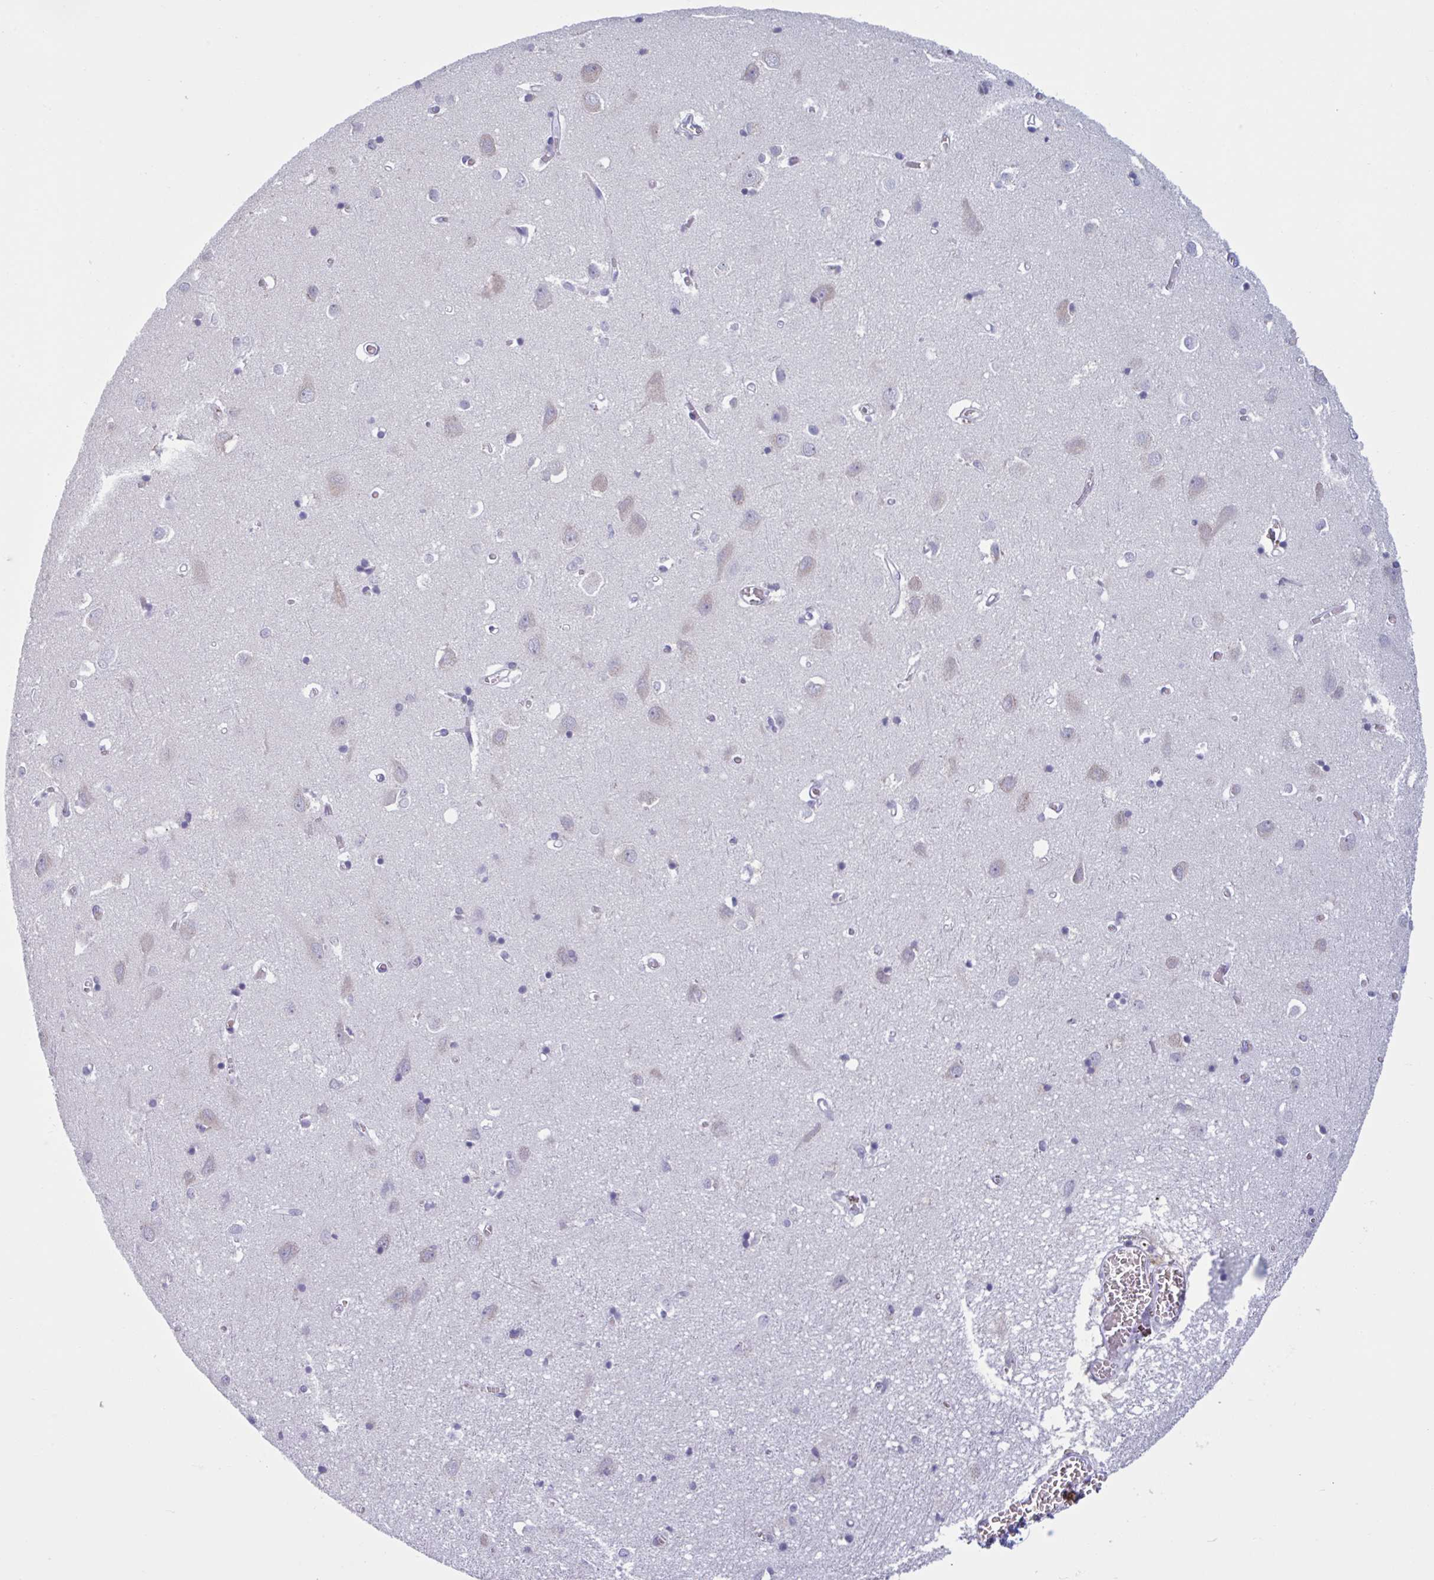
{"staining": {"intensity": "negative", "quantity": "none", "location": "none"}, "tissue": "cerebral cortex", "cell_type": "Endothelial cells", "image_type": "normal", "snomed": [{"axis": "morphology", "description": "Normal tissue, NOS"}, {"axis": "topography", "description": "Cerebral cortex"}], "caption": "High magnification brightfield microscopy of normal cerebral cortex stained with DAB (3,3'-diaminobenzidine) (brown) and counterstained with hematoxylin (blue): endothelial cells show no significant positivity.", "gene": "HSD11B2", "patient": {"sex": "male", "age": 70}}